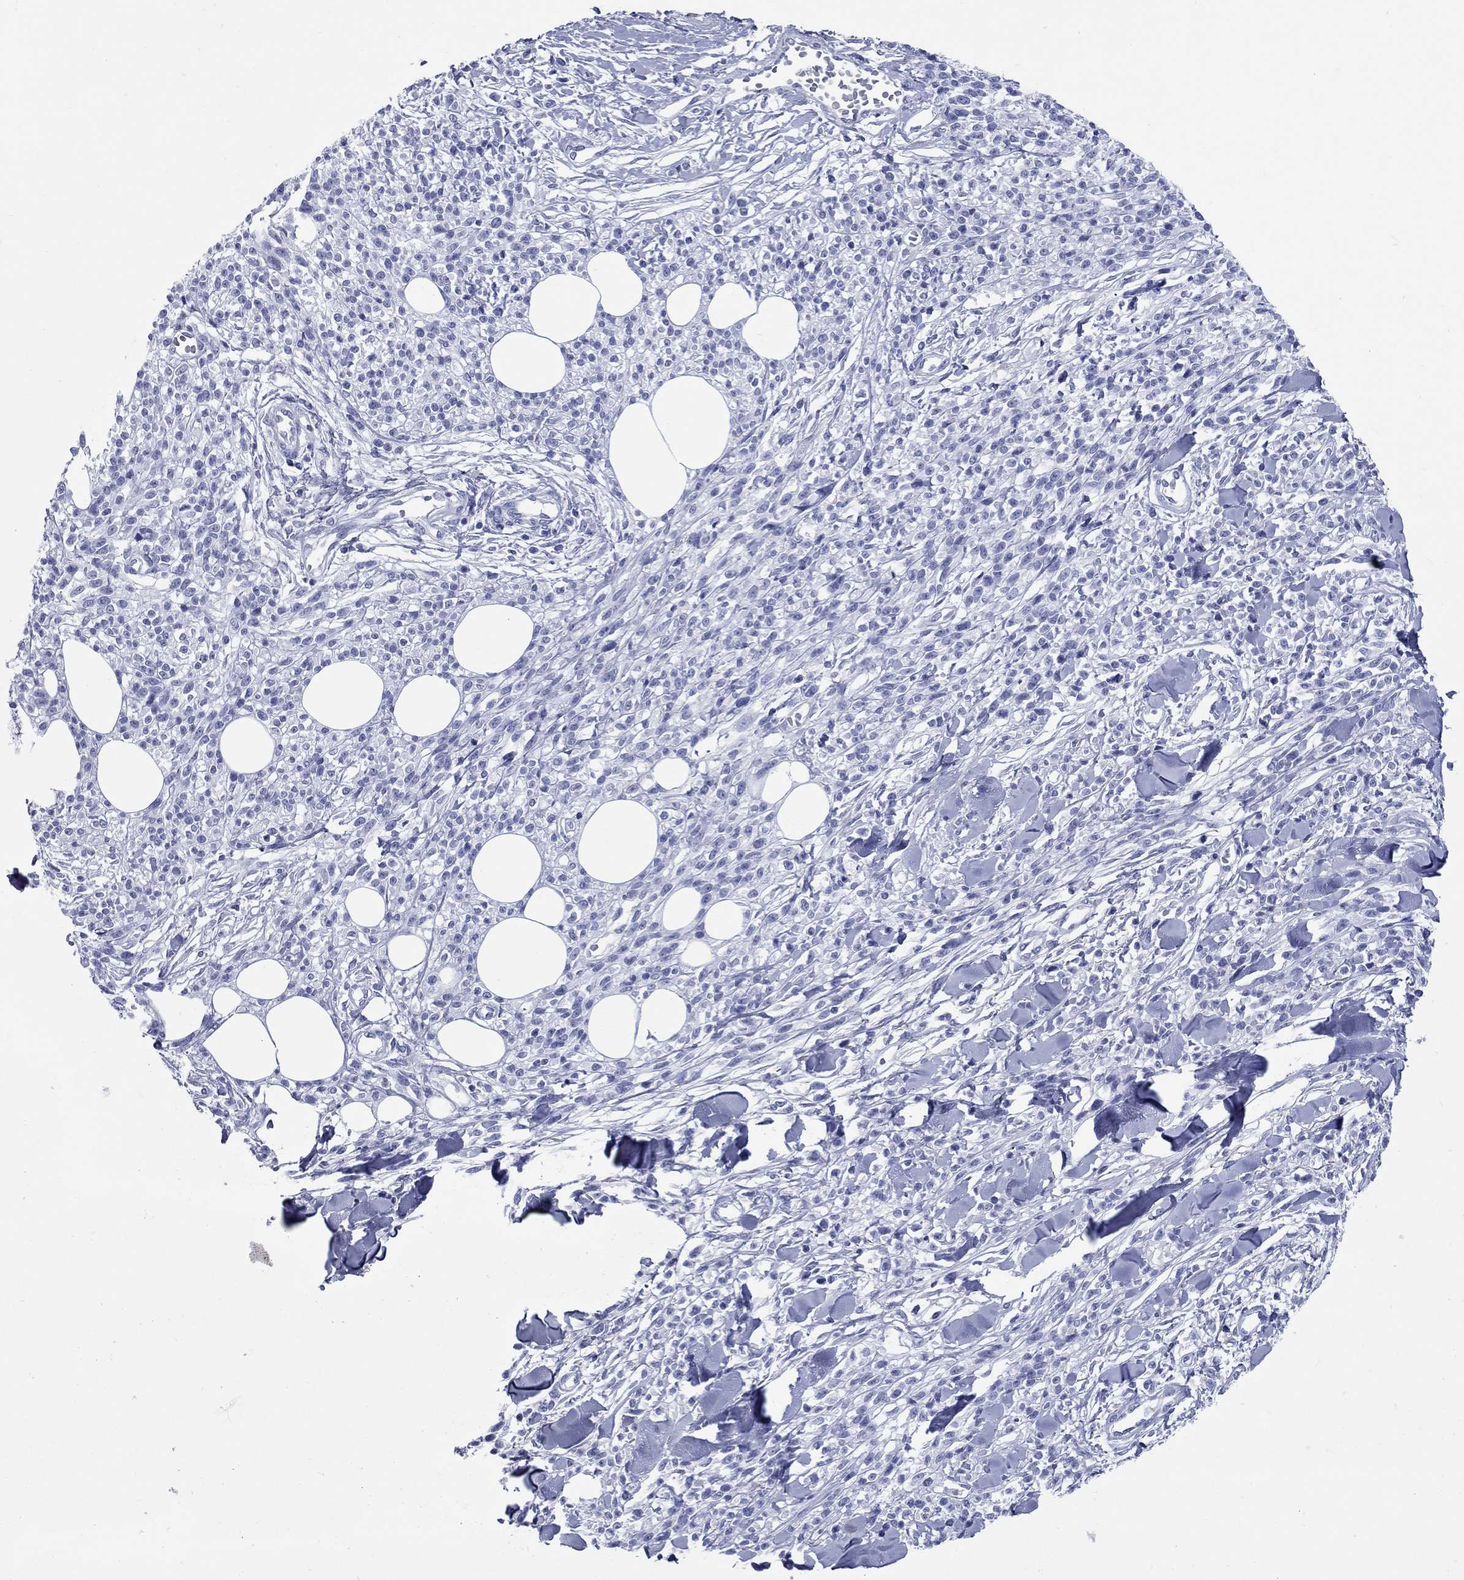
{"staining": {"intensity": "negative", "quantity": "none", "location": "none"}, "tissue": "melanoma", "cell_type": "Tumor cells", "image_type": "cancer", "snomed": [{"axis": "morphology", "description": "Malignant melanoma, NOS"}, {"axis": "topography", "description": "Skin"}, {"axis": "topography", "description": "Skin of trunk"}], "caption": "IHC micrograph of neoplastic tissue: malignant melanoma stained with DAB (3,3'-diaminobenzidine) reveals no significant protein staining in tumor cells.", "gene": "CCNA1", "patient": {"sex": "male", "age": 74}}